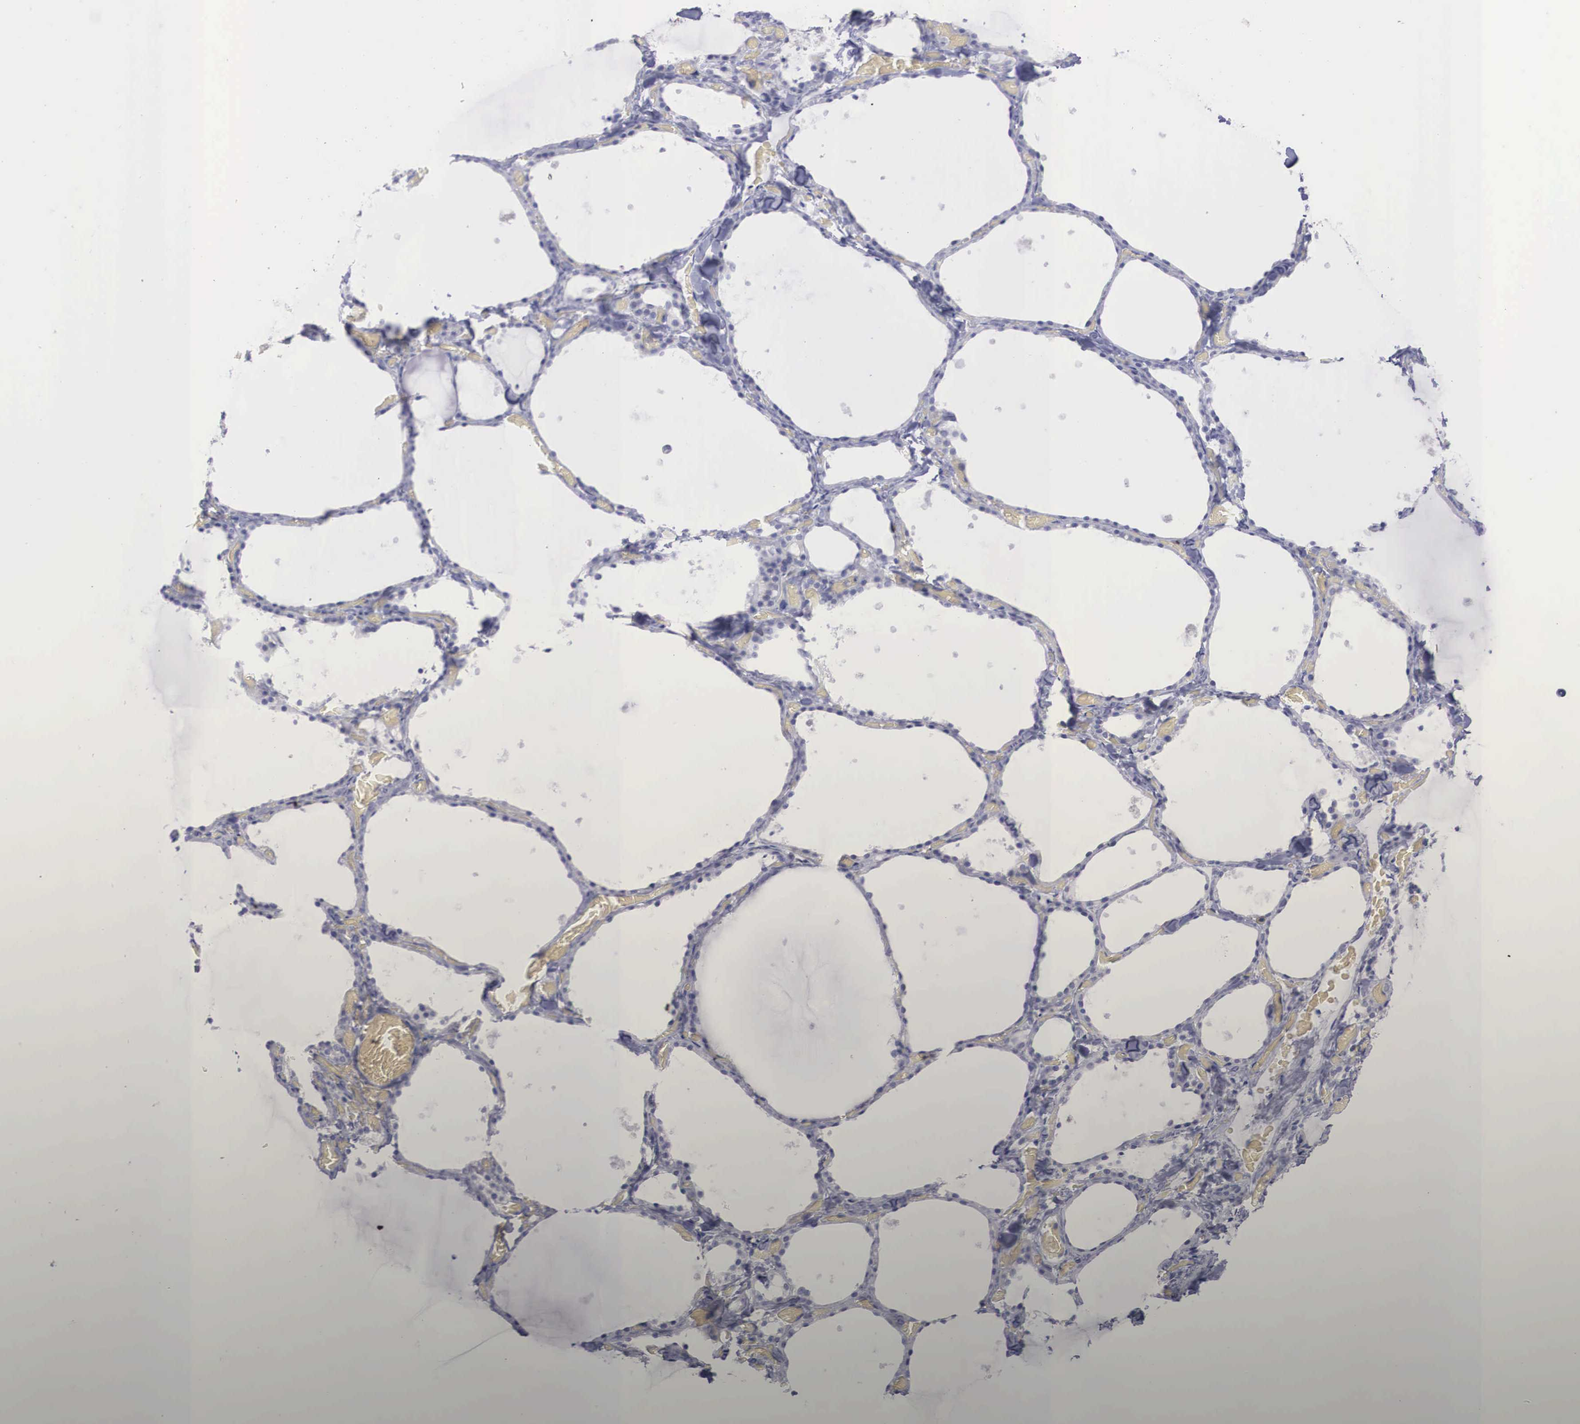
{"staining": {"intensity": "negative", "quantity": "none", "location": "none"}, "tissue": "thyroid gland", "cell_type": "Glandular cells", "image_type": "normal", "snomed": [{"axis": "morphology", "description": "Normal tissue, NOS"}, {"axis": "topography", "description": "Thyroid gland"}], "caption": "Glandular cells show no significant positivity in unremarkable thyroid gland. The staining is performed using DAB brown chromogen with nuclei counter-stained in using hematoxylin.", "gene": "REPS2", "patient": {"sex": "male", "age": 34}}